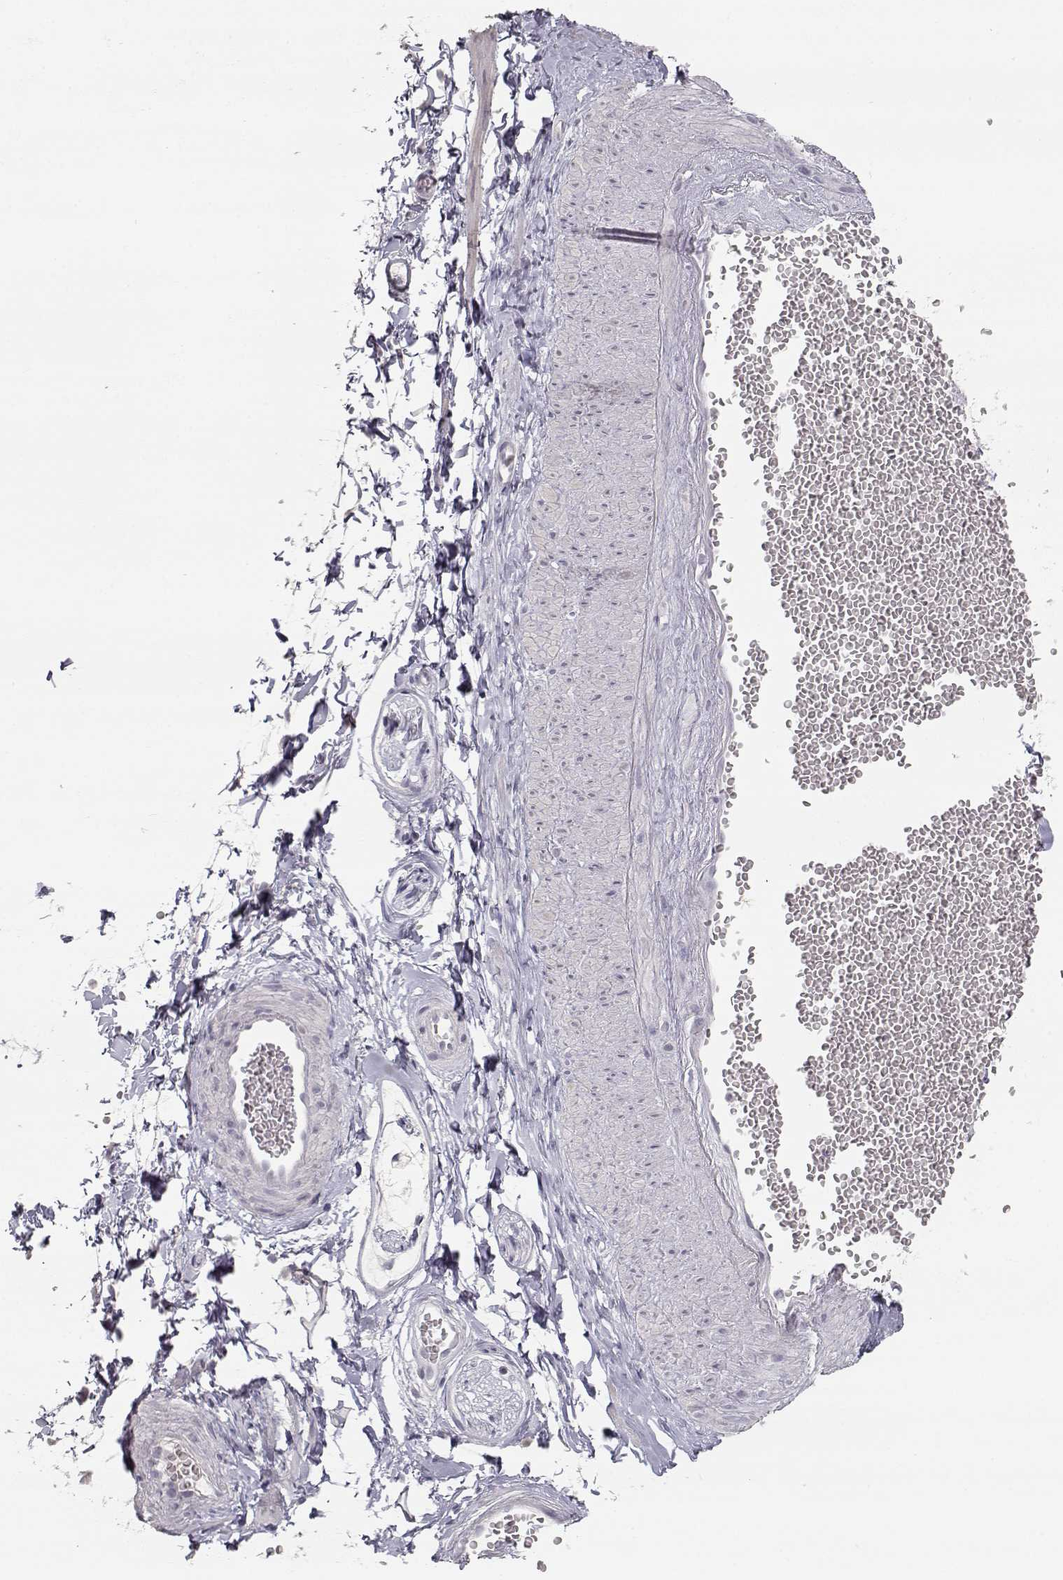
{"staining": {"intensity": "negative", "quantity": "none", "location": "none"}, "tissue": "adipose tissue", "cell_type": "Adipocytes", "image_type": "normal", "snomed": [{"axis": "morphology", "description": "Normal tissue, NOS"}, {"axis": "topography", "description": "Smooth muscle"}, {"axis": "topography", "description": "Peripheral nerve tissue"}], "caption": "This micrograph is of unremarkable adipose tissue stained with immunohistochemistry (IHC) to label a protein in brown with the nuclei are counter-stained blue. There is no expression in adipocytes.", "gene": "TKTL1", "patient": {"sex": "male", "age": 22}}